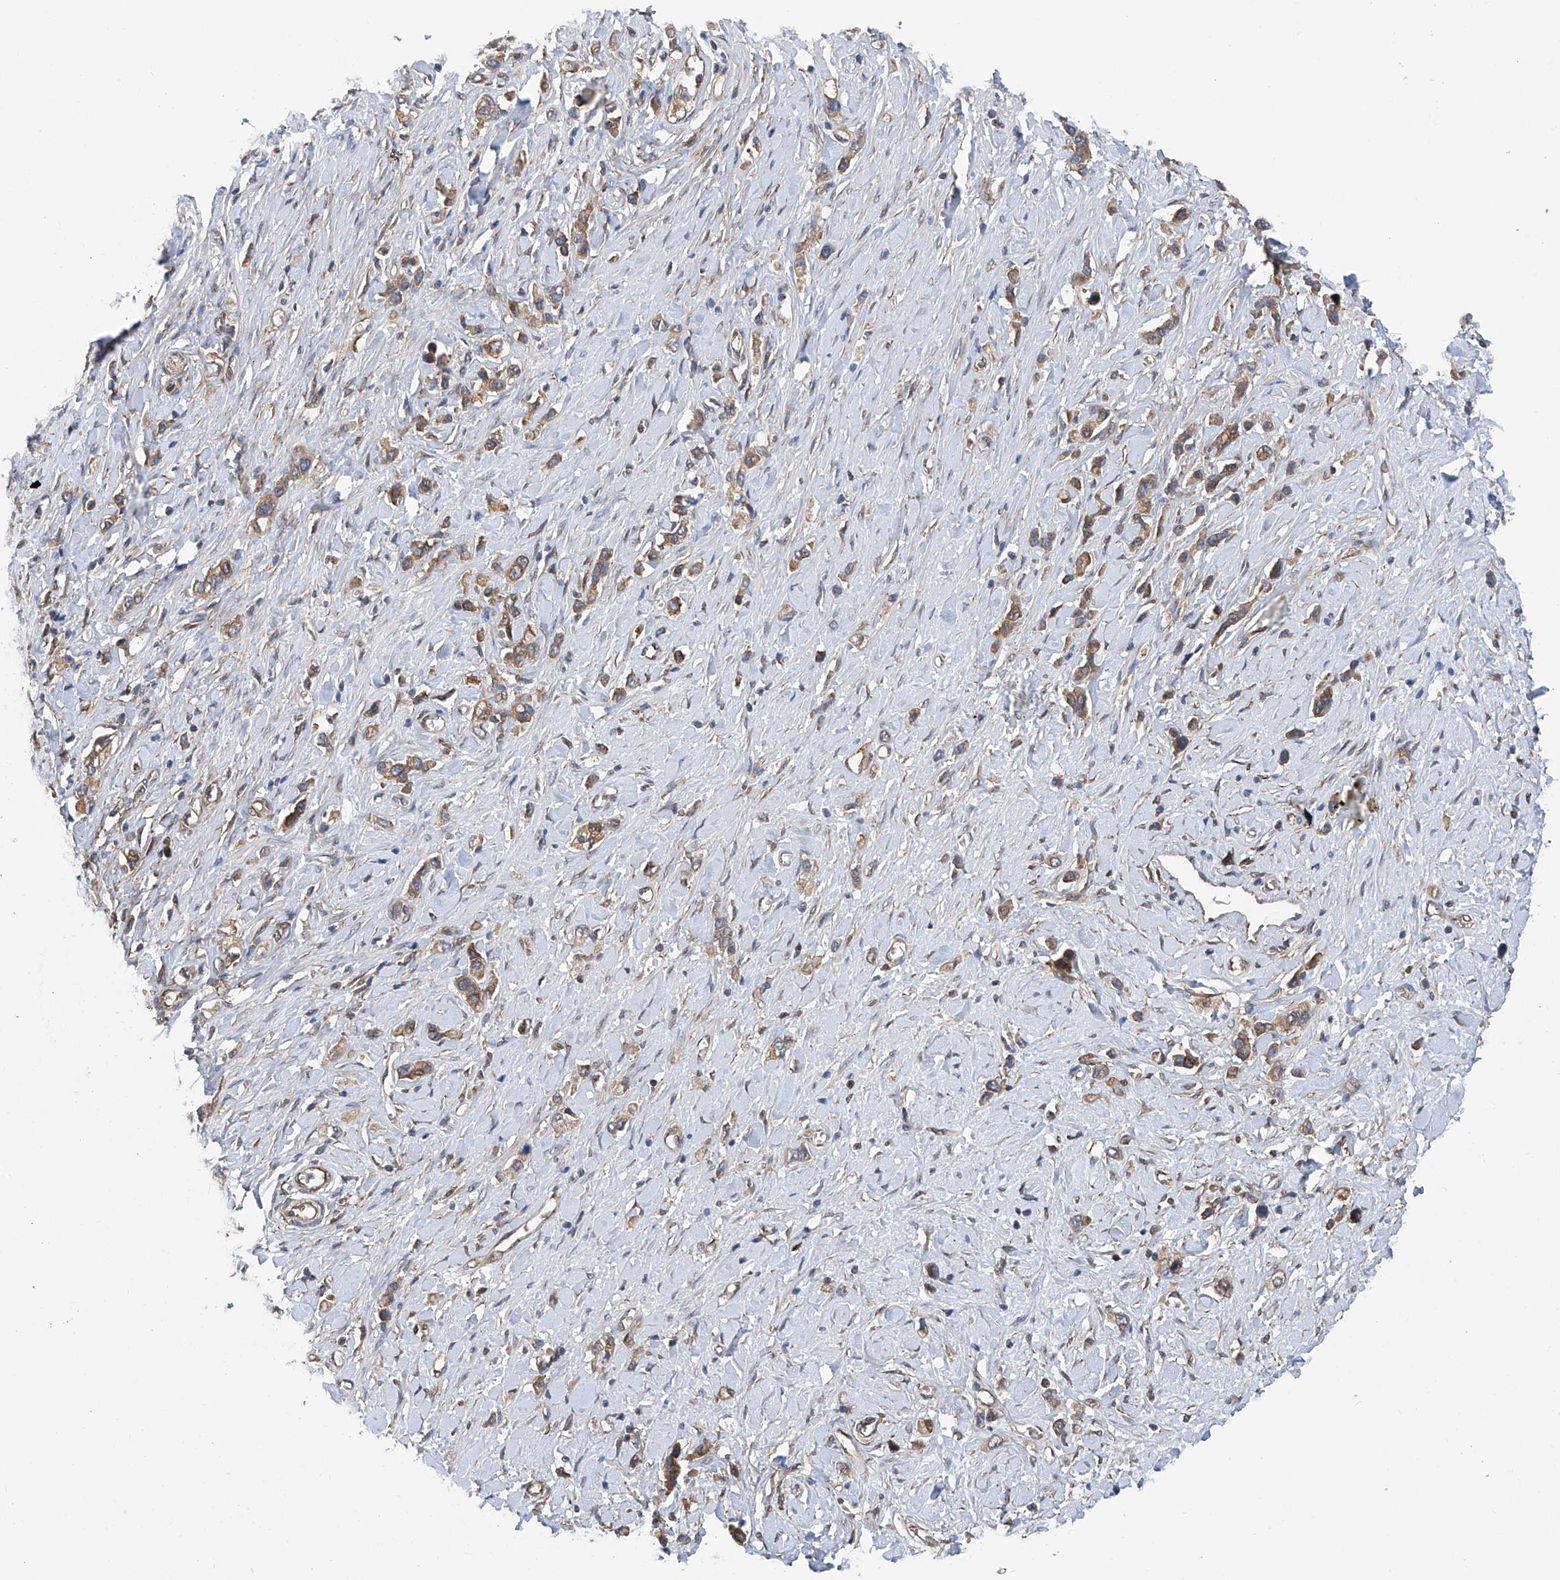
{"staining": {"intensity": "moderate", "quantity": ">75%", "location": "cytoplasmic/membranous"}, "tissue": "stomach cancer", "cell_type": "Tumor cells", "image_type": "cancer", "snomed": [{"axis": "morphology", "description": "Normal tissue, NOS"}, {"axis": "morphology", "description": "Adenocarcinoma, NOS"}, {"axis": "topography", "description": "Stomach, upper"}, {"axis": "topography", "description": "Stomach"}], "caption": "Immunohistochemical staining of human stomach cancer (adenocarcinoma) shows medium levels of moderate cytoplasmic/membranous expression in about >75% of tumor cells.", "gene": "CHPF", "patient": {"sex": "female", "age": 65}}